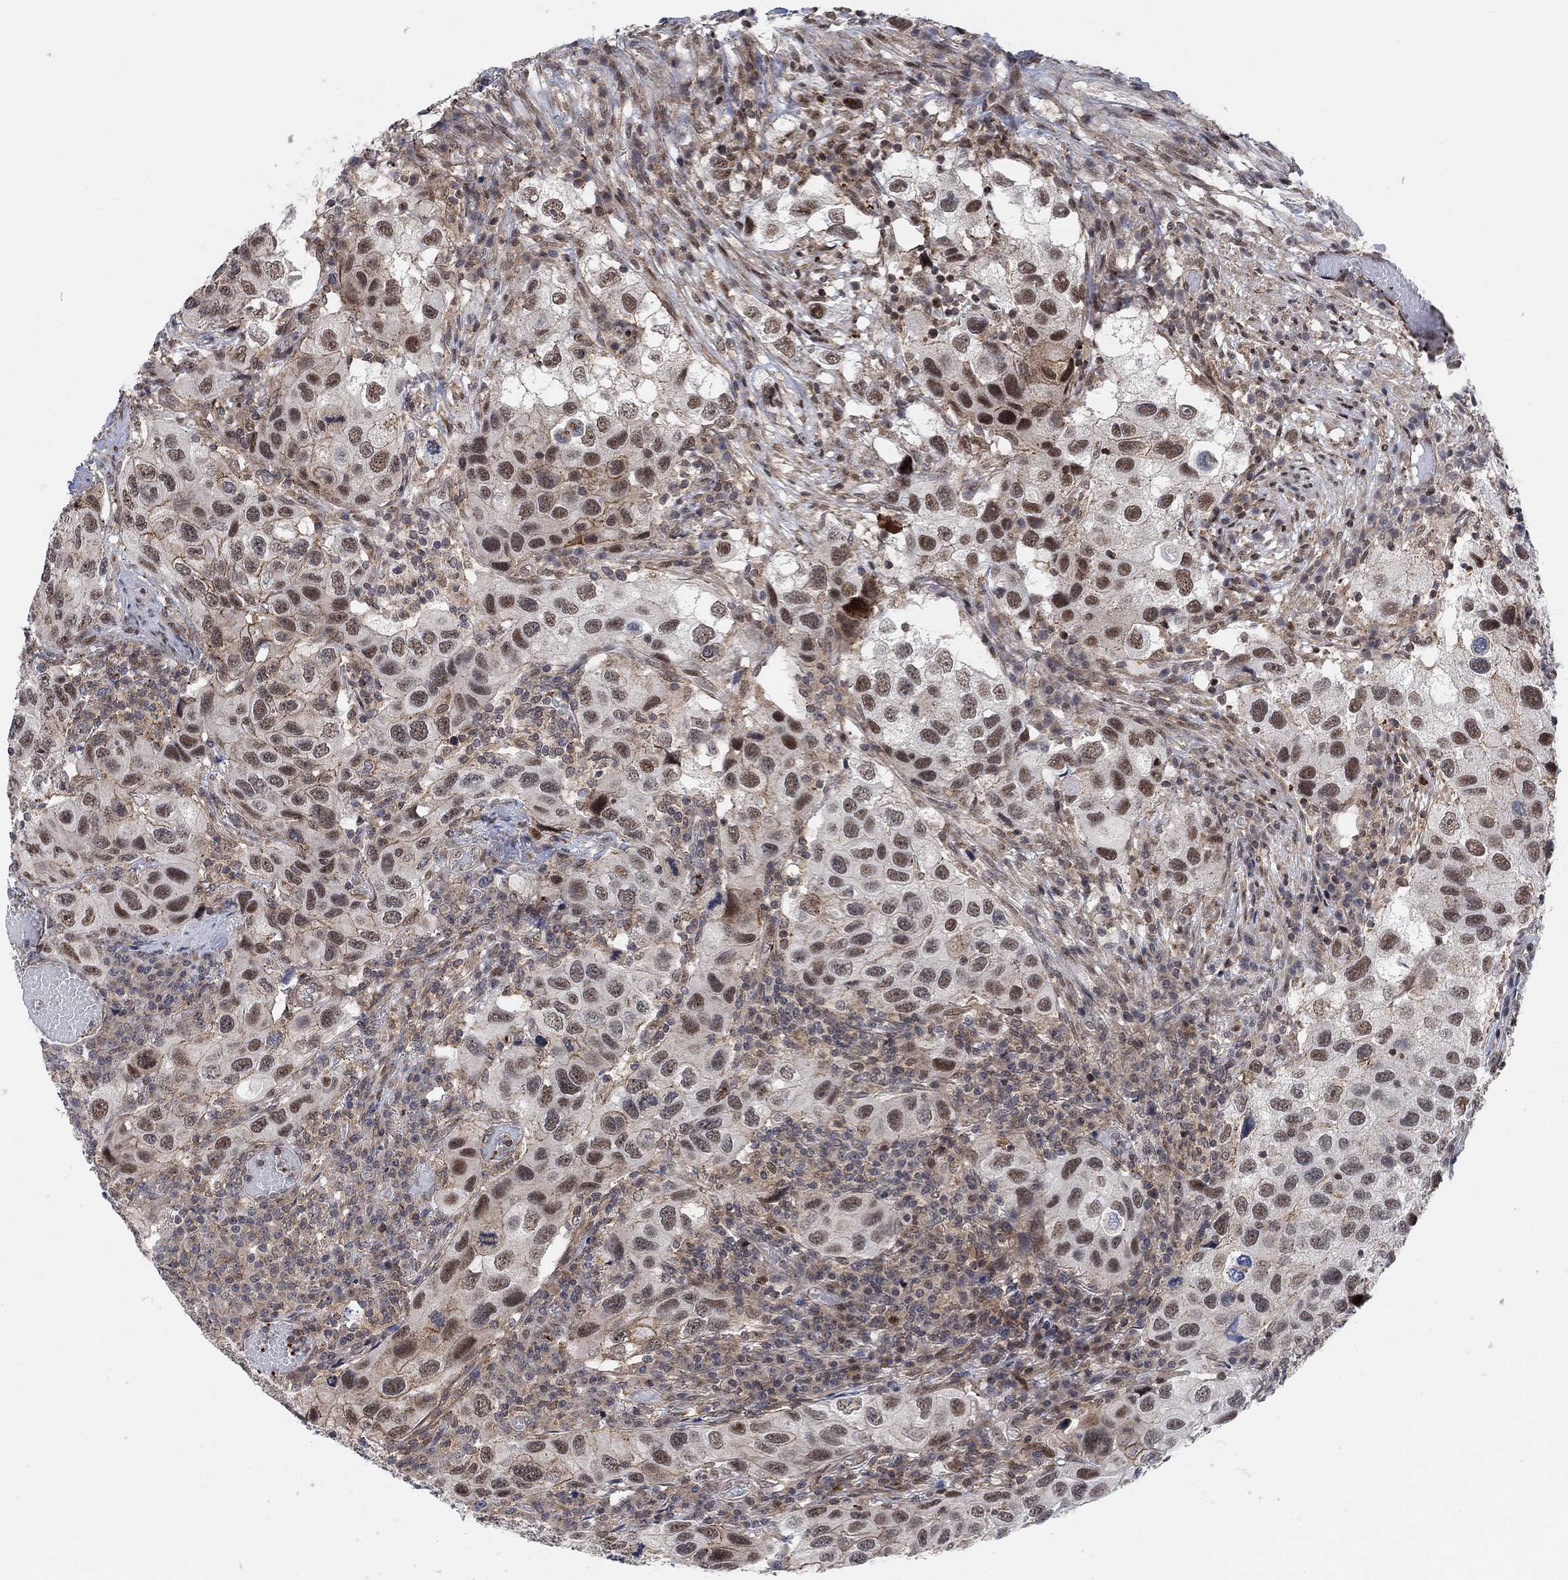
{"staining": {"intensity": "strong", "quantity": "25%-75%", "location": "nuclear"}, "tissue": "urothelial cancer", "cell_type": "Tumor cells", "image_type": "cancer", "snomed": [{"axis": "morphology", "description": "Urothelial carcinoma, High grade"}, {"axis": "topography", "description": "Urinary bladder"}], "caption": "The image reveals immunohistochemical staining of urothelial cancer. There is strong nuclear positivity is seen in about 25%-75% of tumor cells. Ihc stains the protein of interest in brown and the nuclei are stained blue.", "gene": "PWWP2B", "patient": {"sex": "male", "age": 79}}